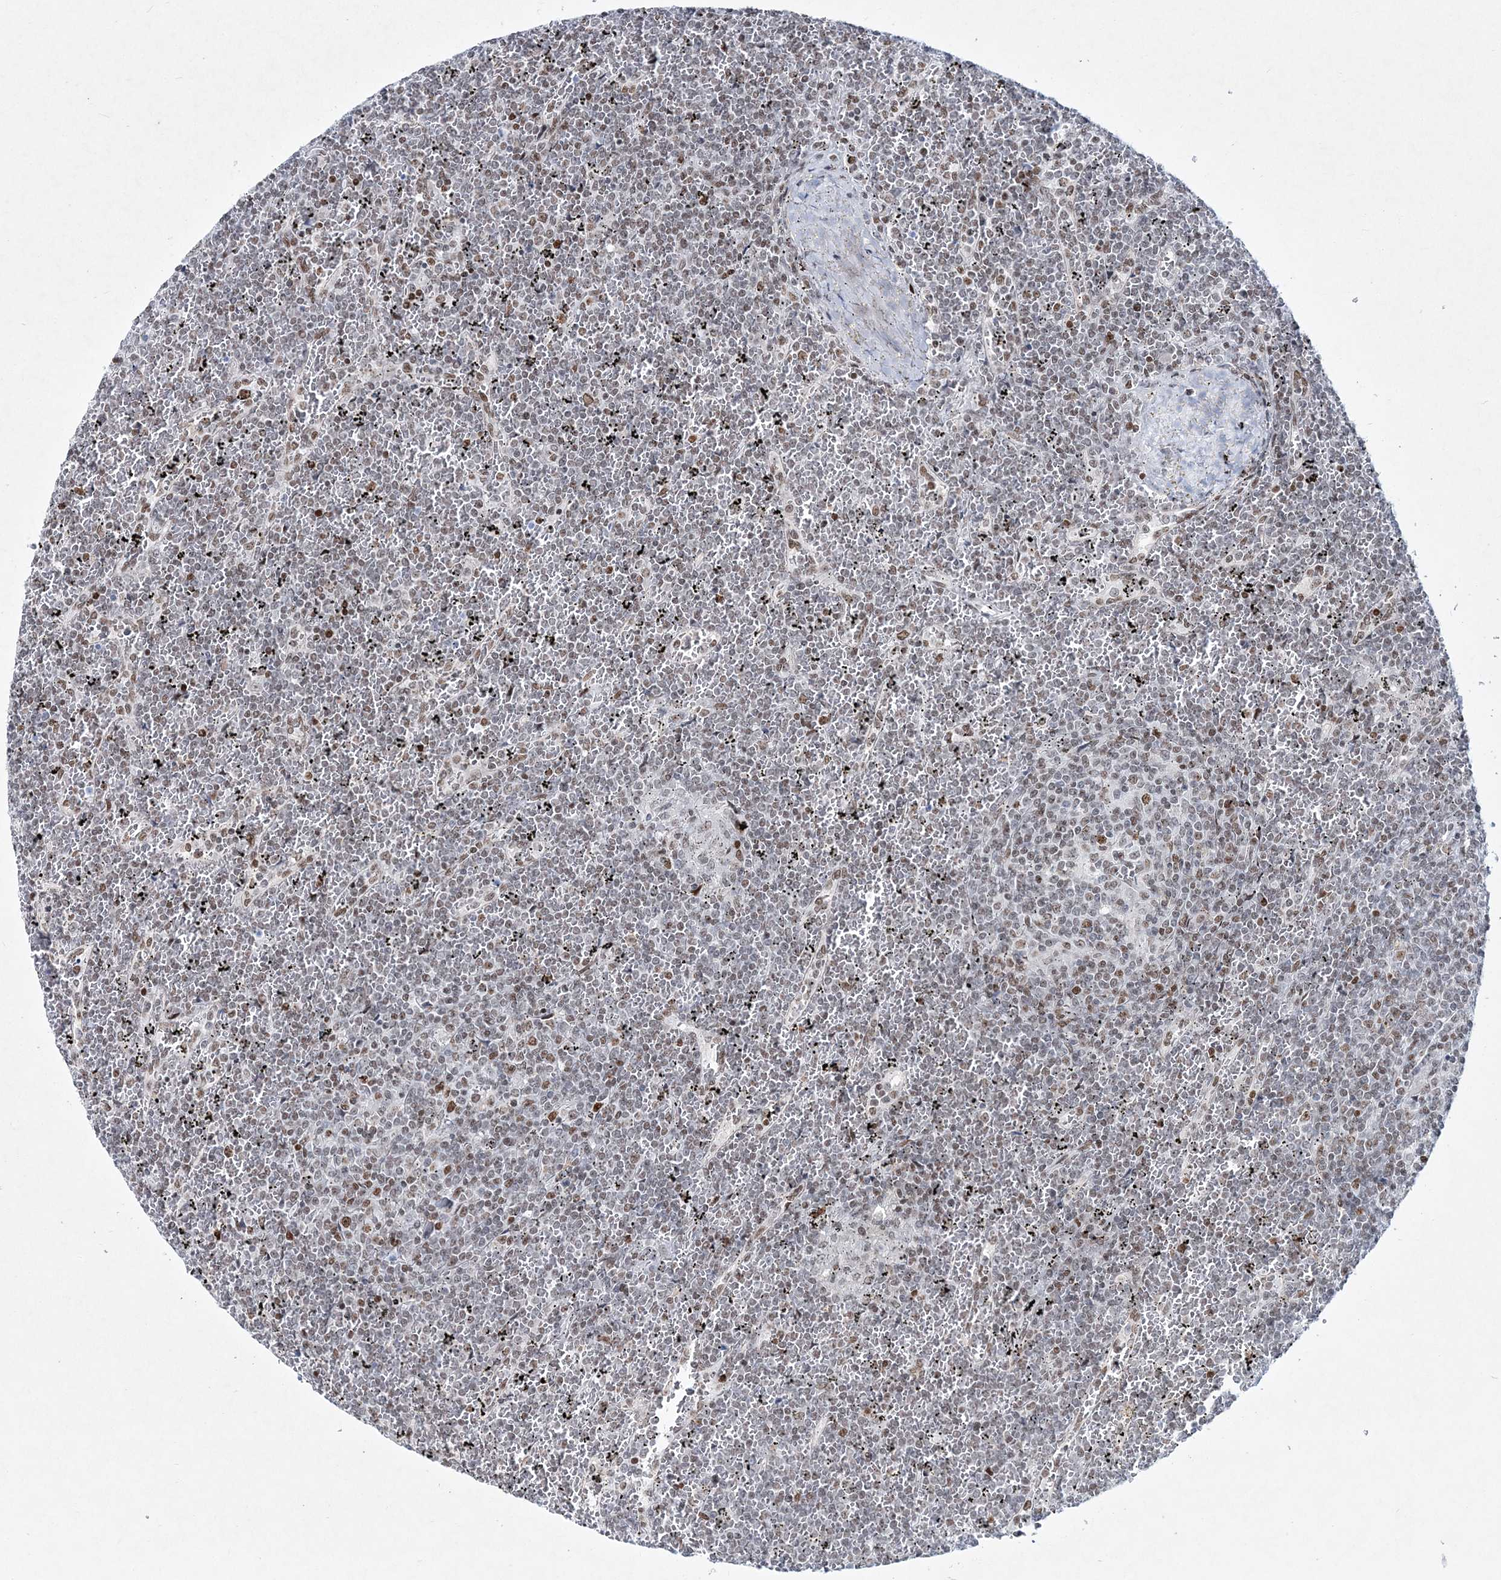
{"staining": {"intensity": "weak", "quantity": ">75%", "location": "nuclear"}, "tissue": "lymphoma", "cell_type": "Tumor cells", "image_type": "cancer", "snomed": [{"axis": "morphology", "description": "Malignant lymphoma, non-Hodgkin's type, Low grade"}, {"axis": "topography", "description": "Spleen"}], "caption": "Weak nuclear protein expression is seen in about >75% of tumor cells in lymphoma.", "gene": "LRRFIP2", "patient": {"sex": "female", "age": 19}}